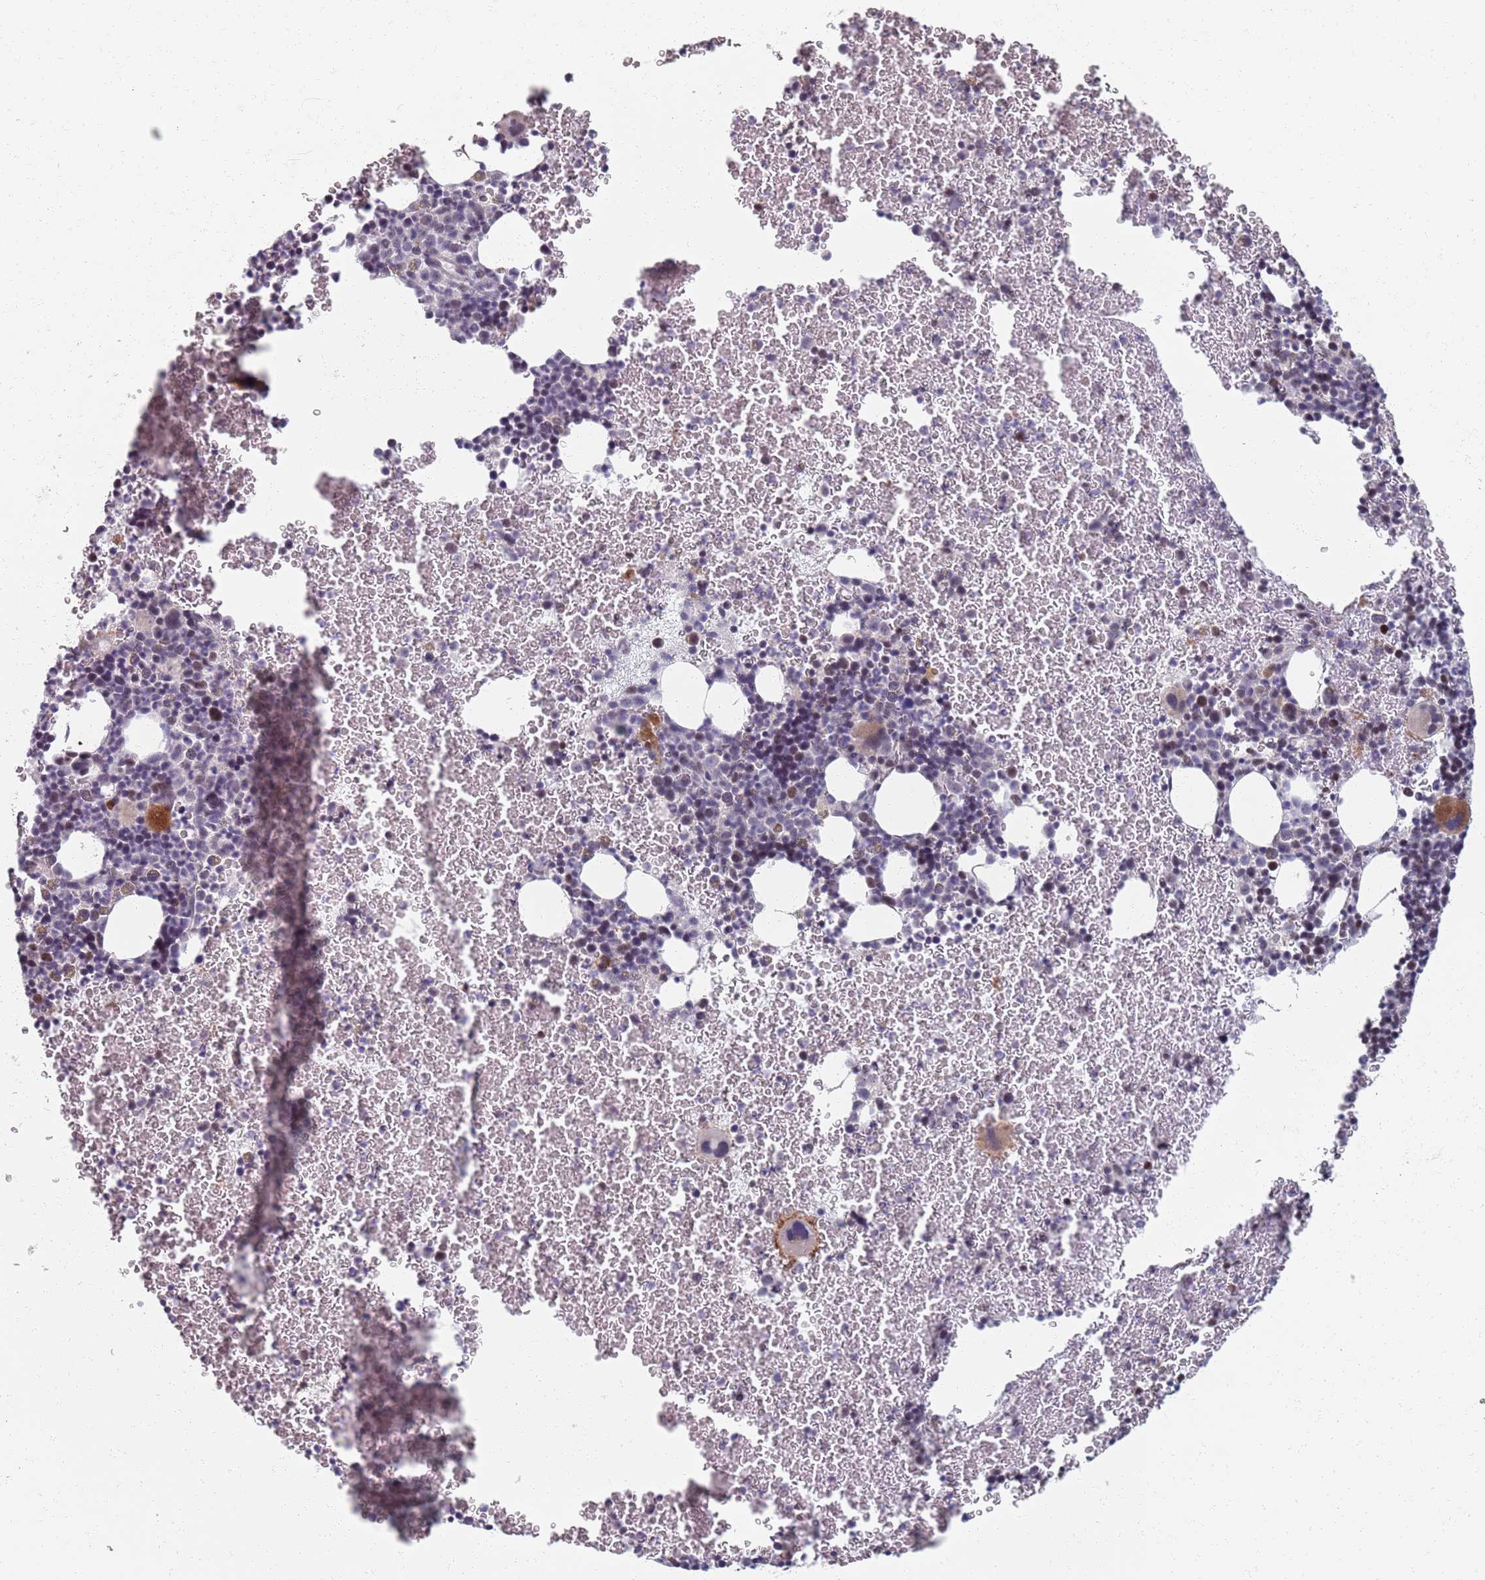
{"staining": {"intensity": "moderate", "quantity": "<25%", "location": "cytoplasmic/membranous"}, "tissue": "bone marrow", "cell_type": "Hematopoietic cells", "image_type": "normal", "snomed": [{"axis": "morphology", "description": "Normal tissue, NOS"}, {"axis": "topography", "description": "Bone marrow"}], "caption": "Immunohistochemistry (IHC) (DAB (3,3'-diaminobenzidine)) staining of normal human bone marrow reveals moderate cytoplasmic/membranous protein positivity in about <25% of hematopoietic cells.", "gene": "SAMD1", "patient": {"sex": "male", "age": 11}}